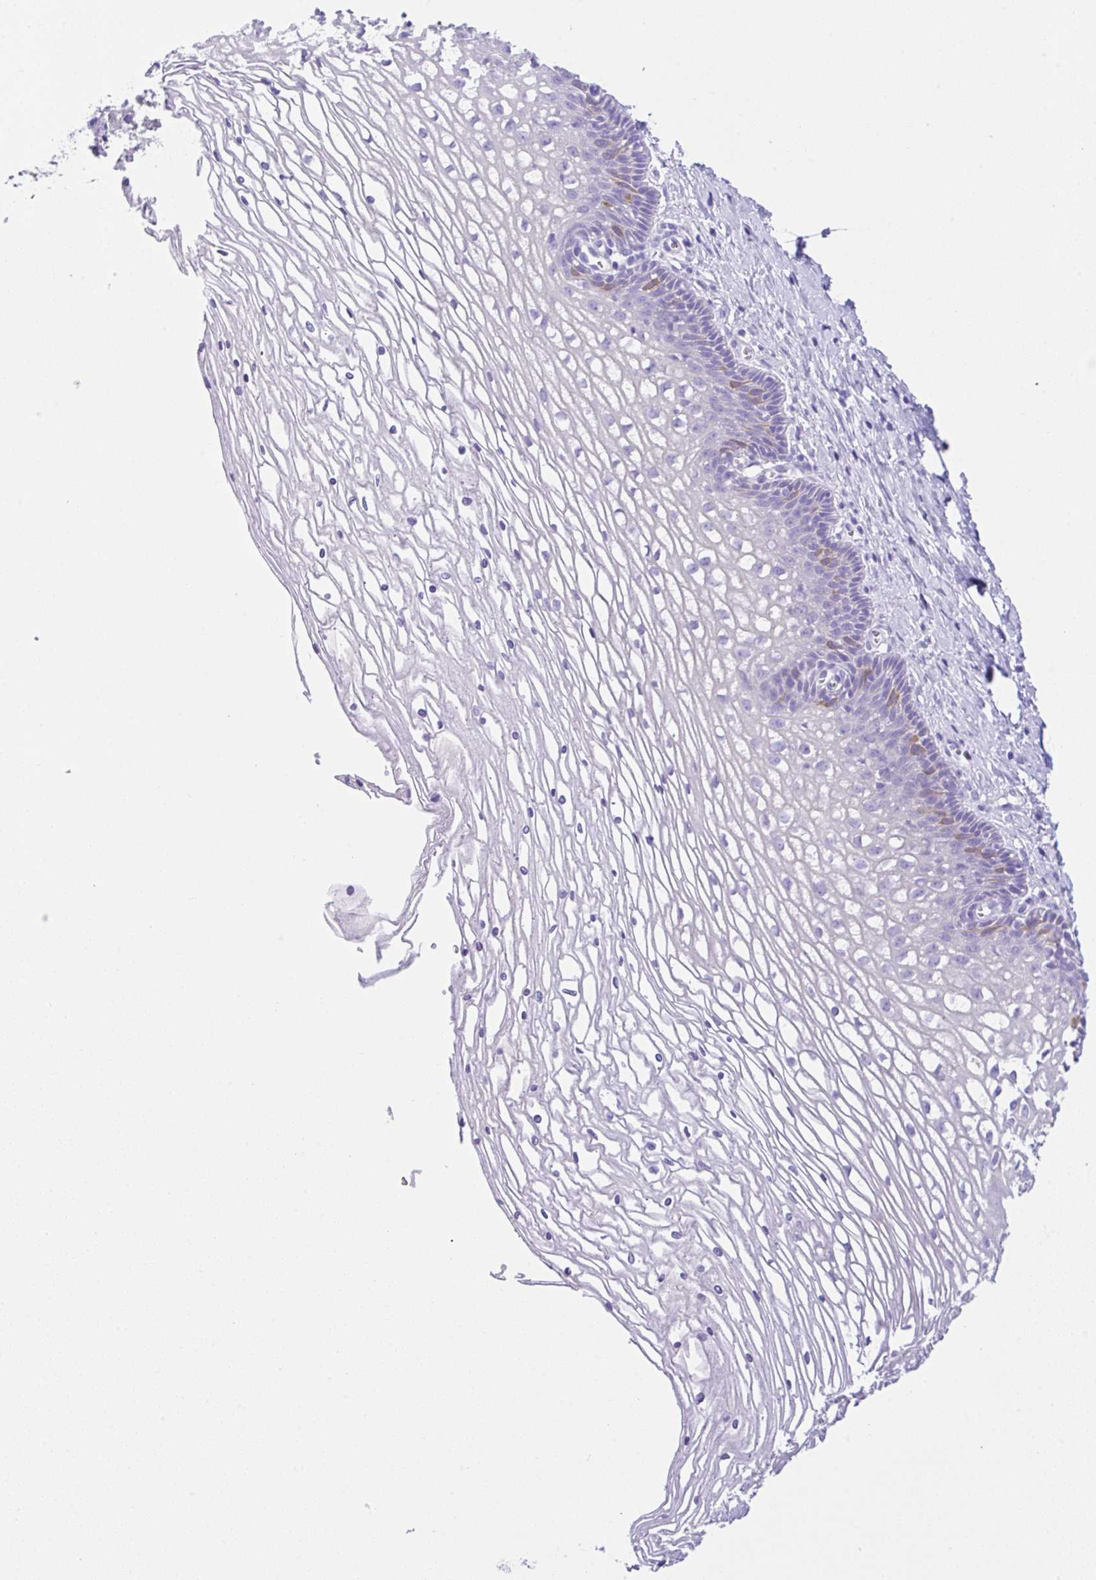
{"staining": {"intensity": "negative", "quantity": "none", "location": "none"}, "tissue": "cervix", "cell_type": "Glandular cells", "image_type": "normal", "snomed": [{"axis": "morphology", "description": "Normal tissue, NOS"}, {"axis": "topography", "description": "Cervix"}], "caption": "Protein analysis of benign cervix displays no significant expression in glandular cells. (IHC, brightfield microscopy, high magnification).", "gene": "RRM2", "patient": {"sex": "female", "age": 36}}